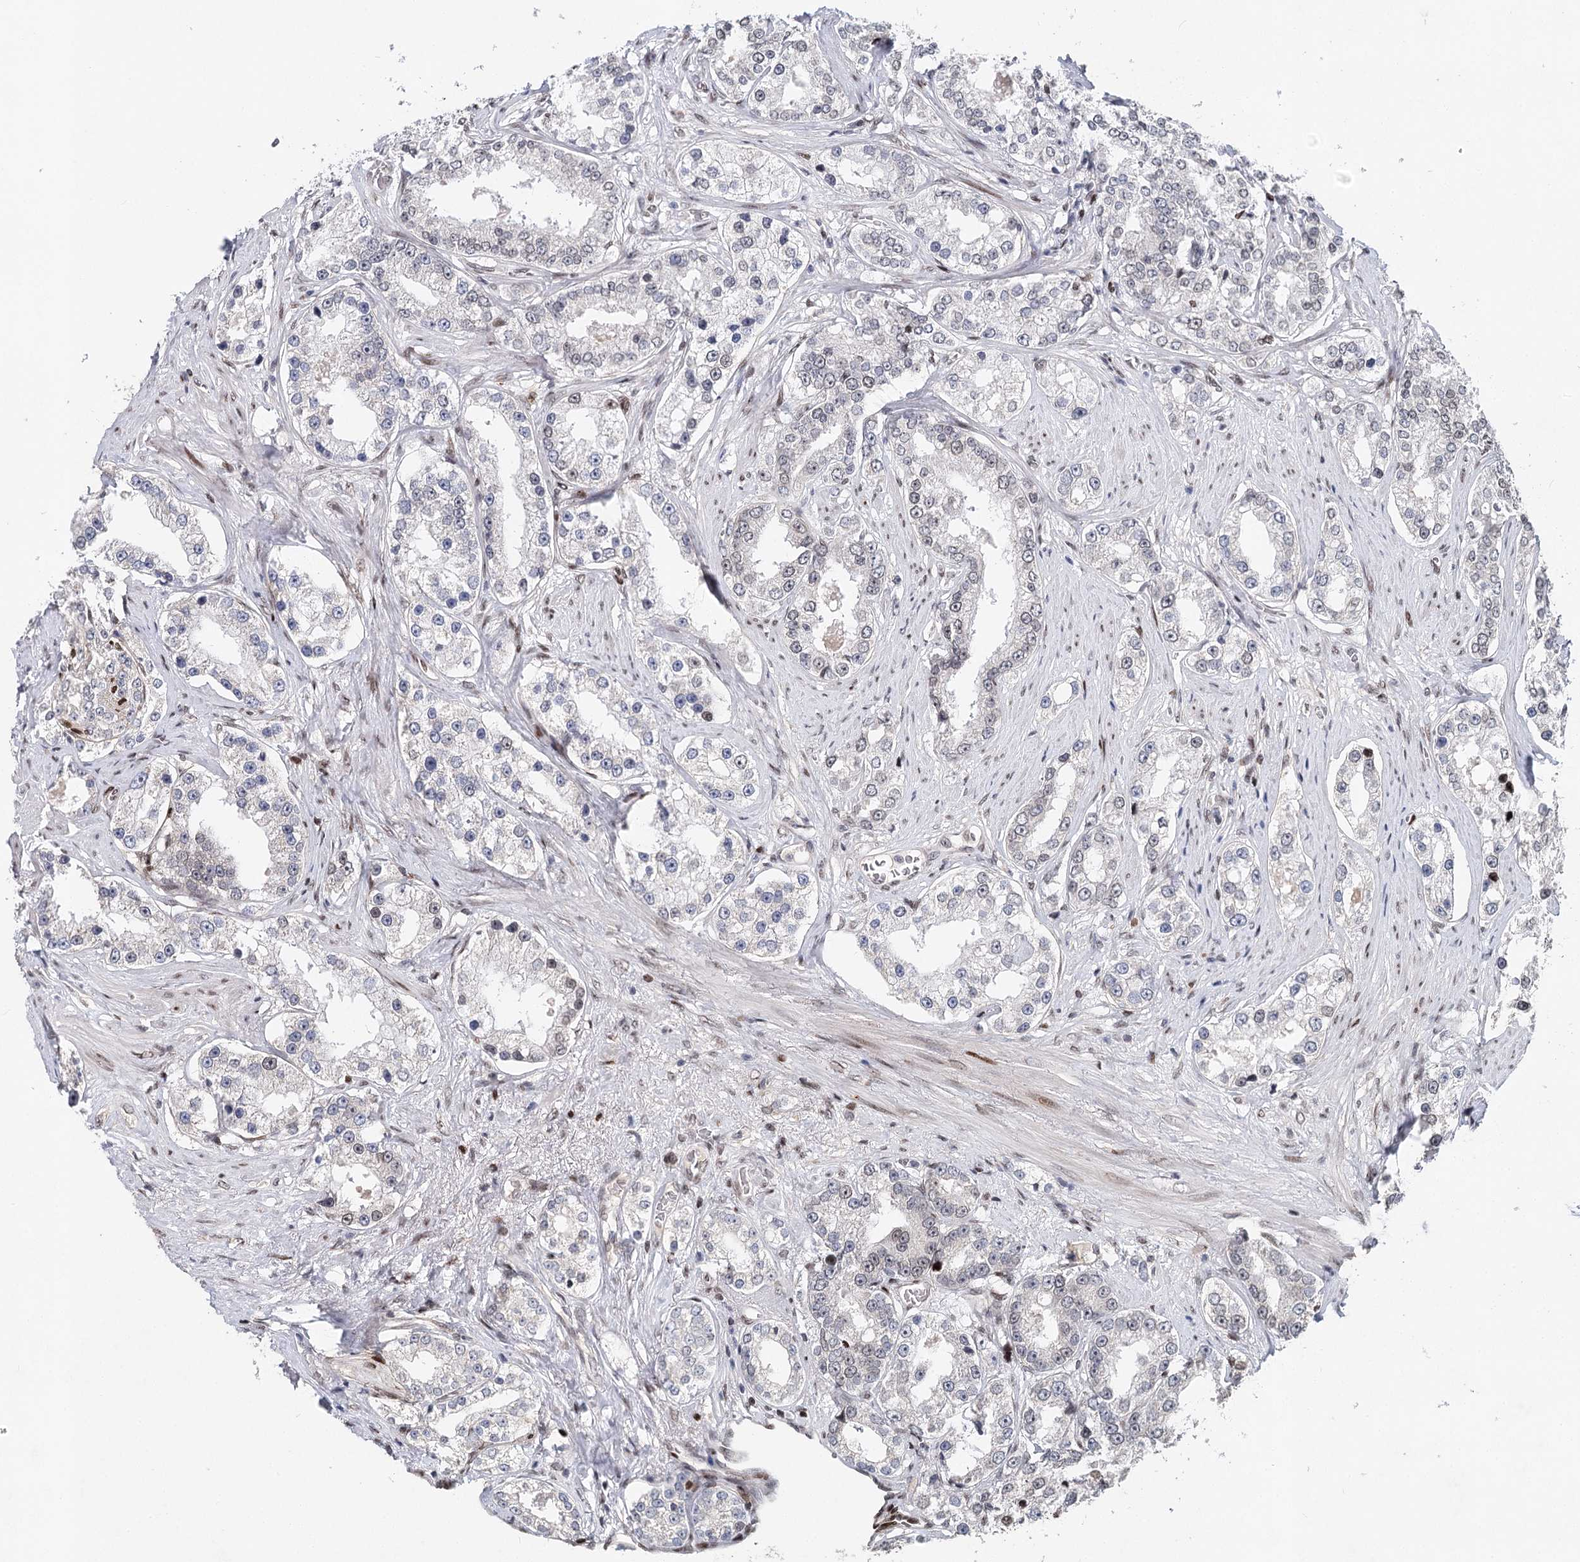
{"staining": {"intensity": "negative", "quantity": "none", "location": "none"}, "tissue": "prostate cancer", "cell_type": "Tumor cells", "image_type": "cancer", "snomed": [{"axis": "morphology", "description": "Normal tissue, NOS"}, {"axis": "morphology", "description": "Adenocarcinoma, High grade"}, {"axis": "topography", "description": "Prostate"}], "caption": "High power microscopy micrograph of an immunohistochemistry (IHC) micrograph of prostate cancer (adenocarcinoma (high-grade)), revealing no significant positivity in tumor cells.", "gene": "FRMD4A", "patient": {"sex": "male", "age": 83}}